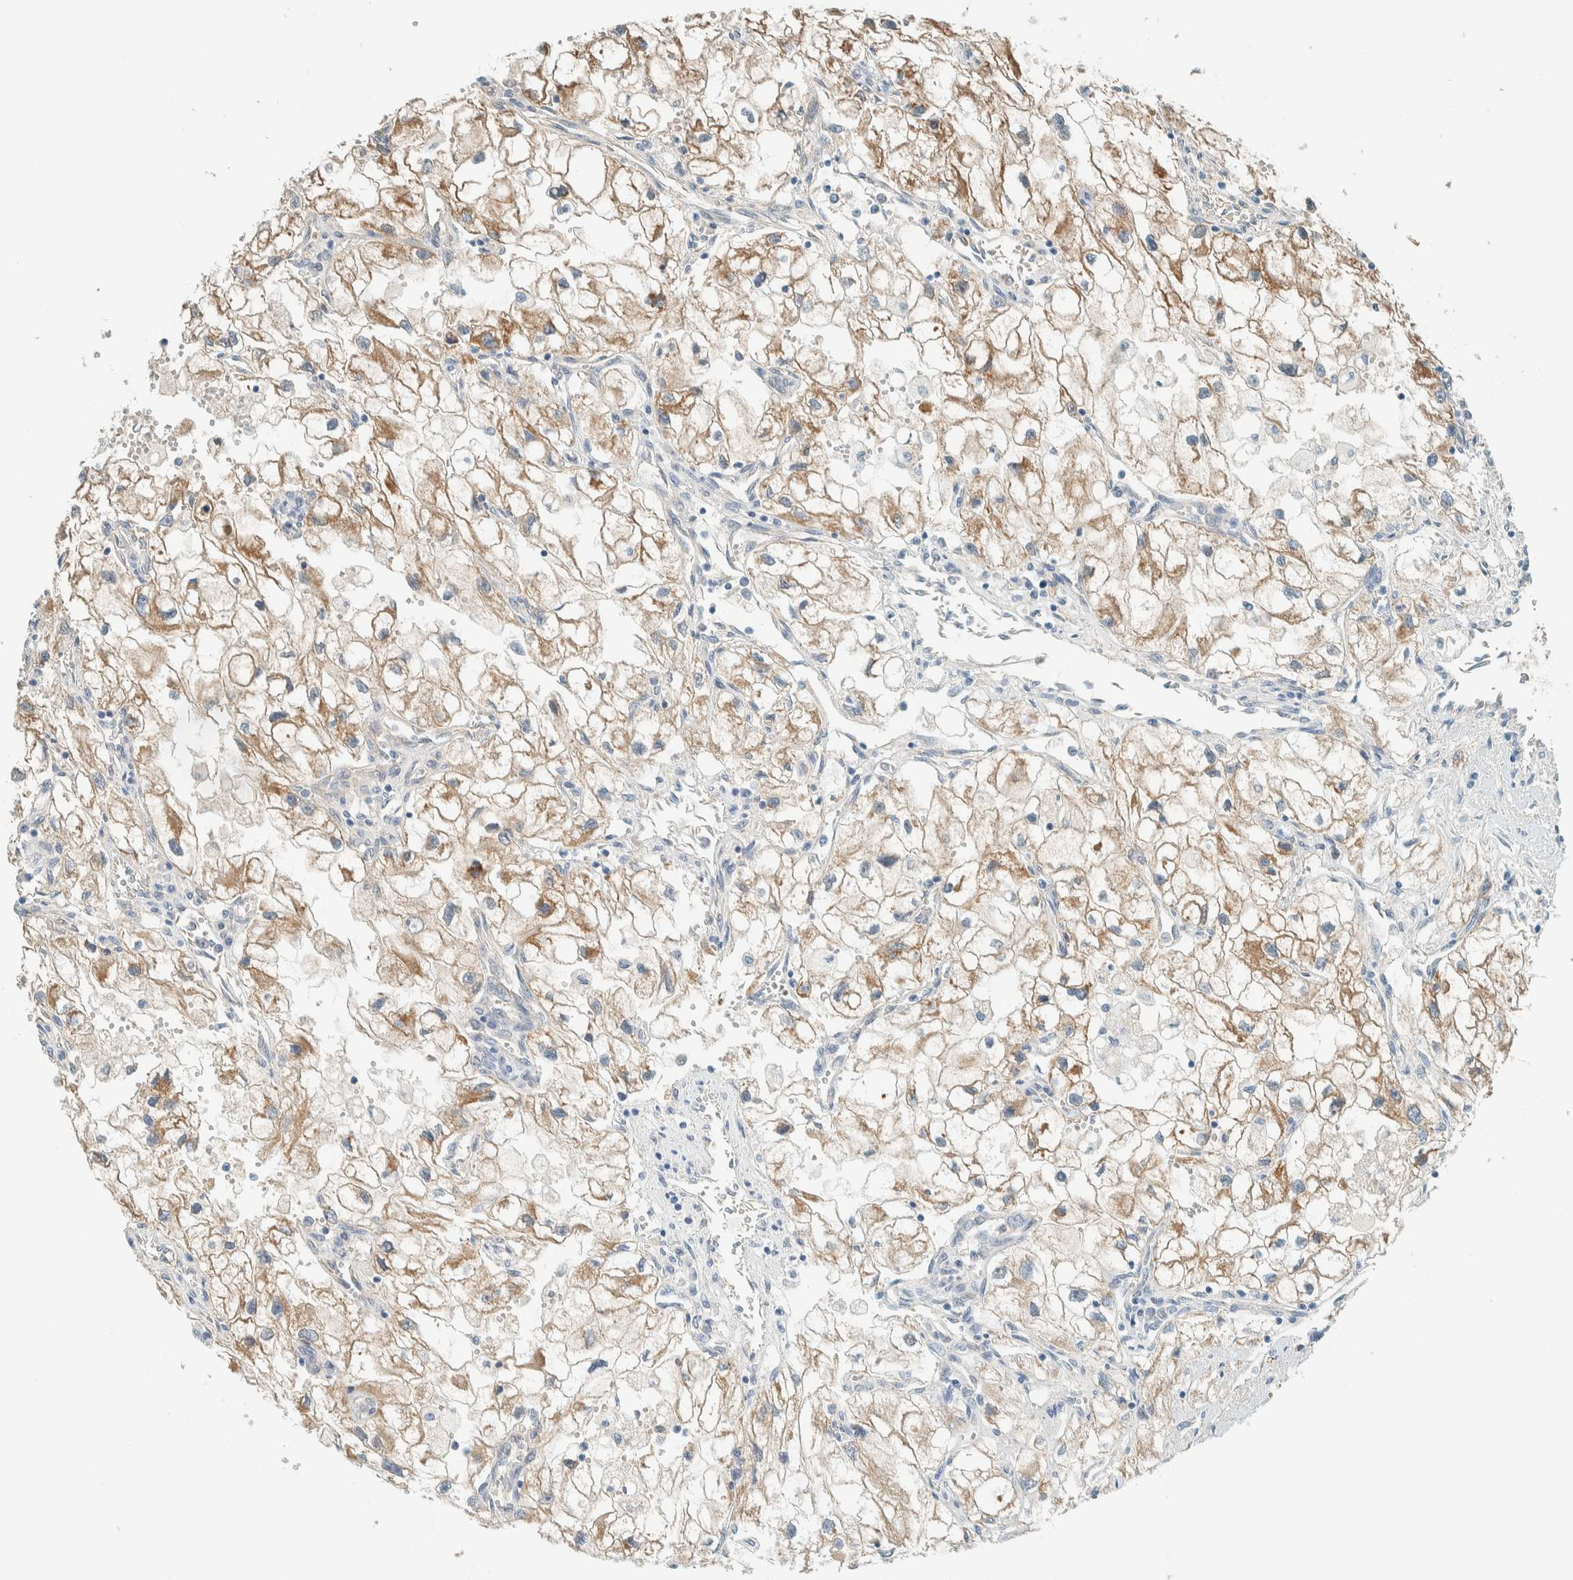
{"staining": {"intensity": "moderate", "quantity": ">75%", "location": "cytoplasmic/membranous"}, "tissue": "renal cancer", "cell_type": "Tumor cells", "image_type": "cancer", "snomed": [{"axis": "morphology", "description": "Adenocarcinoma, NOS"}, {"axis": "topography", "description": "Kidney"}], "caption": "Renal cancer stained with IHC exhibits moderate cytoplasmic/membranous expression in about >75% of tumor cells.", "gene": "ALDH7A1", "patient": {"sex": "female", "age": 70}}